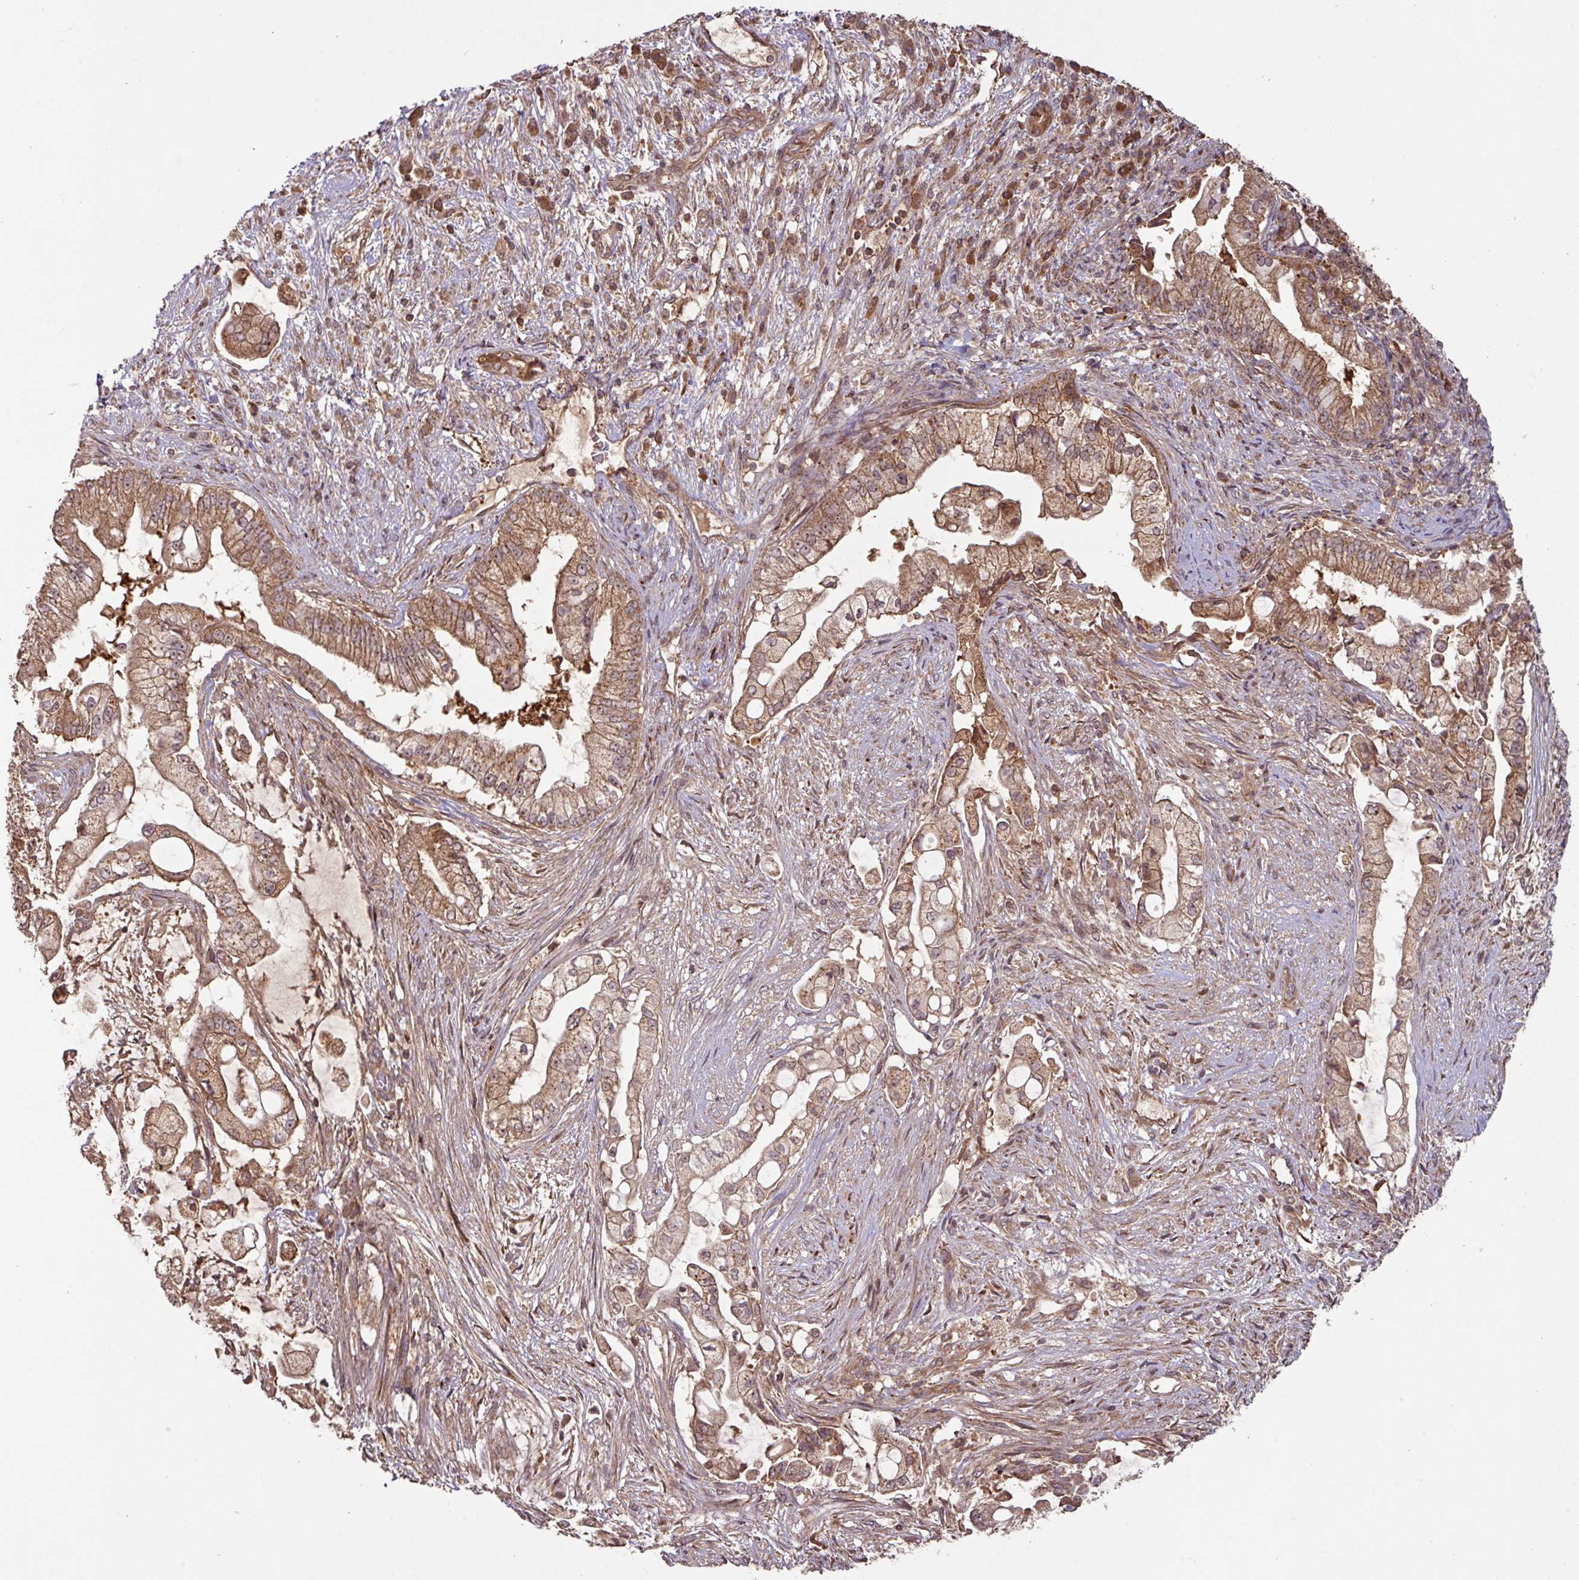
{"staining": {"intensity": "moderate", "quantity": ">75%", "location": "cytoplasmic/membranous"}, "tissue": "pancreatic cancer", "cell_type": "Tumor cells", "image_type": "cancer", "snomed": [{"axis": "morphology", "description": "Adenocarcinoma, NOS"}, {"axis": "topography", "description": "Pancreas"}], "caption": "Immunohistochemistry (DAB (3,3'-diaminobenzidine)) staining of pancreatic adenocarcinoma exhibits moderate cytoplasmic/membranous protein expression in approximately >75% of tumor cells. The staining was performed using DAB, with brown indicating positive protein expression. Nuclei are stained blue with hematoxylin.", "gene": "MRRF", "patient": {"sex": "female", "age": 69}}